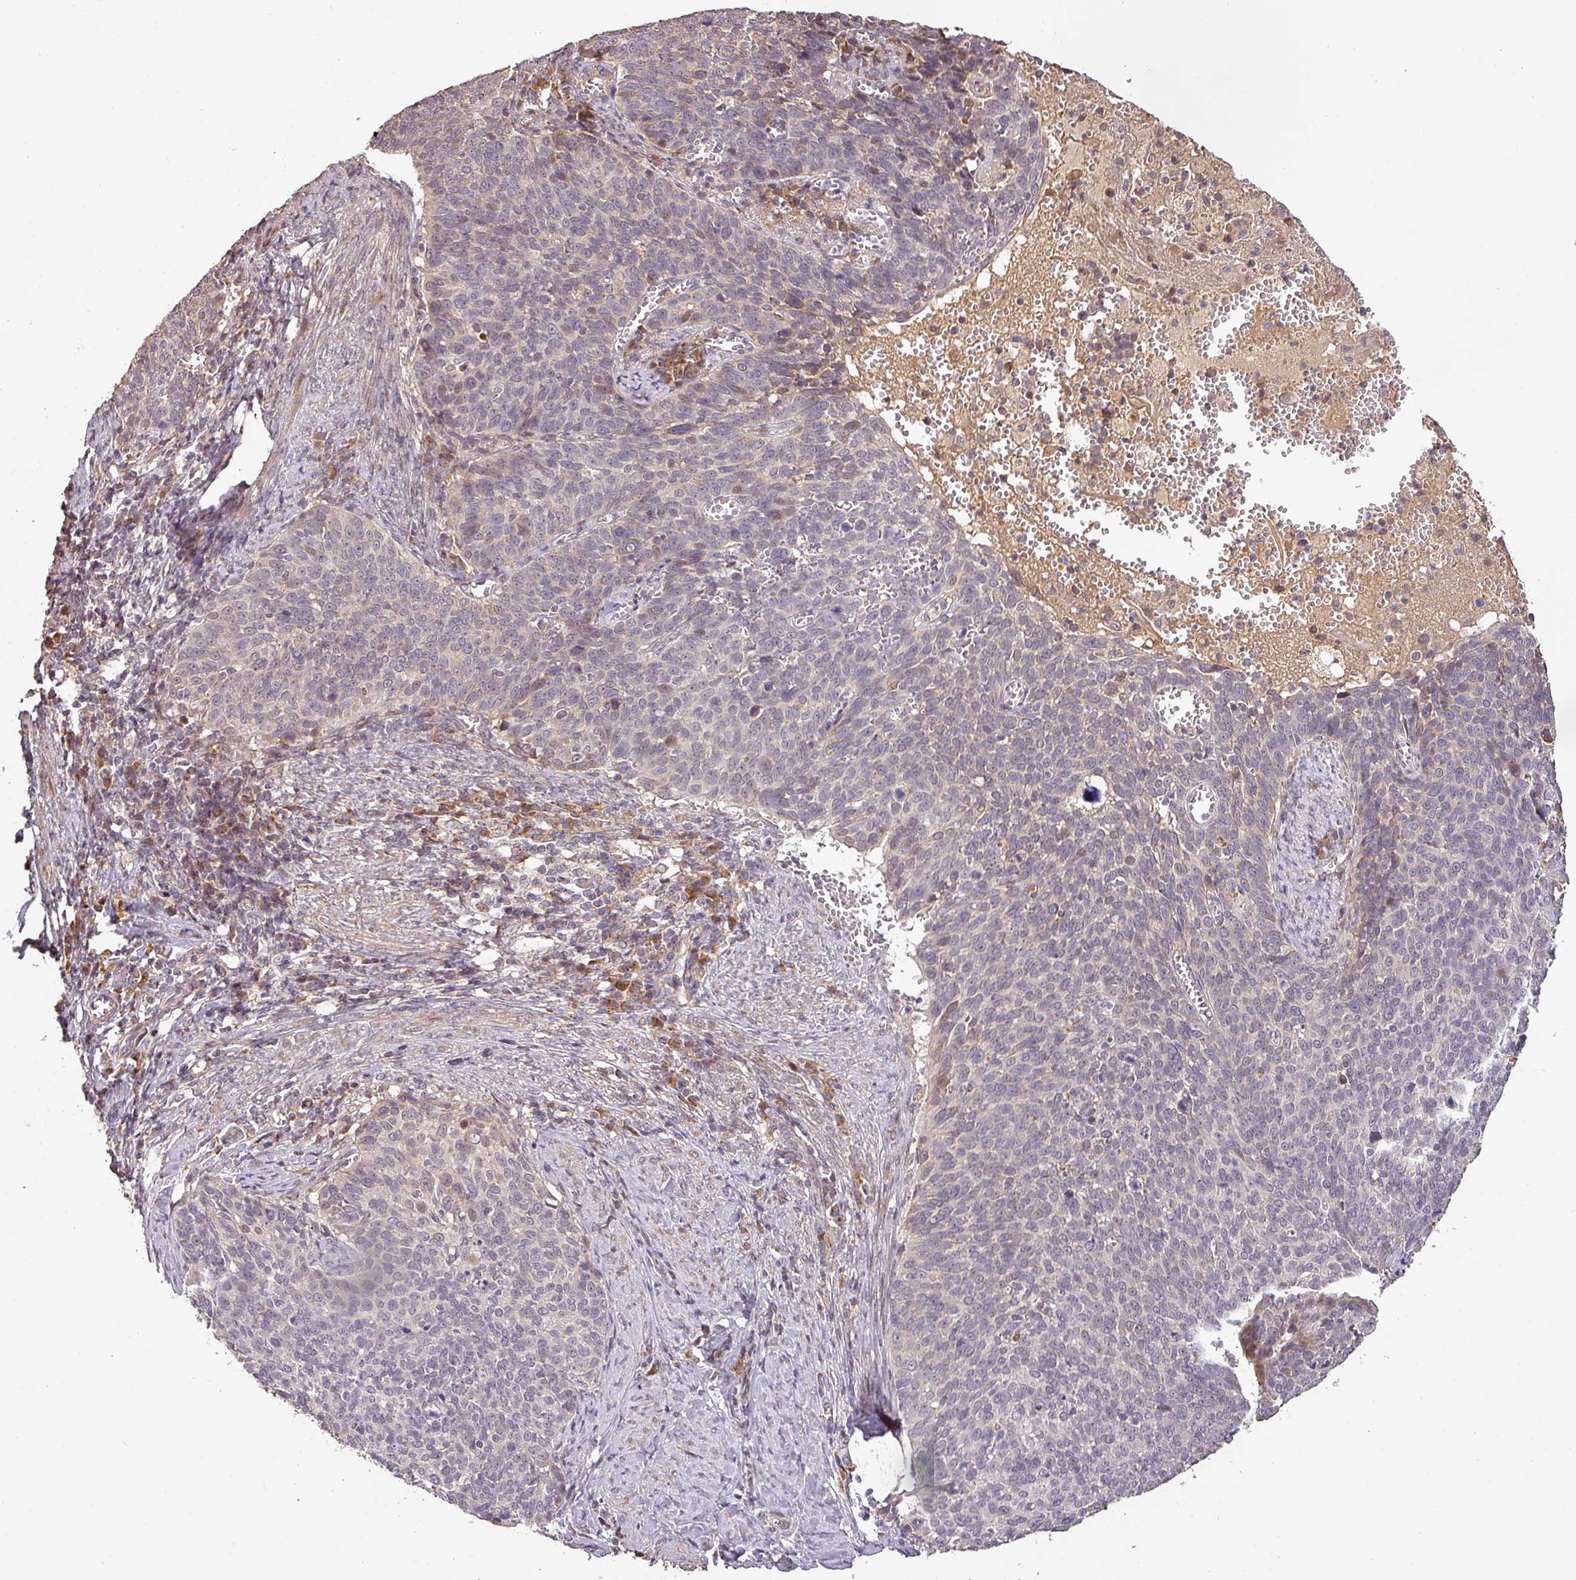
{"staining": {"intensity": "weak", "quantity": "<25%", "location": "cytoplasmic/membranous"}, "tissue": "cervical cancer", "cell_type": "Tumor cells", "image_type": "cancer", "snomed": [{"axis": "morphology", "description": "Normal tissue, NOS"}, {"axis": "morphology", "description": "Squamous cell carcinoma, NOS"}, {"axis": "topography", "description": "Cervix"}], "caption": "Immunohistochemistry (IHC) histopathology image of neoplastic tissue: cervical cancer (squamous cell carcinoma) stained with DAB (3,3'-diaminobenzidine) displays no significant protein positivity in tumor cells.", "gene": "BPIFB3", "patient": {"sex": "female", "age": 39}}